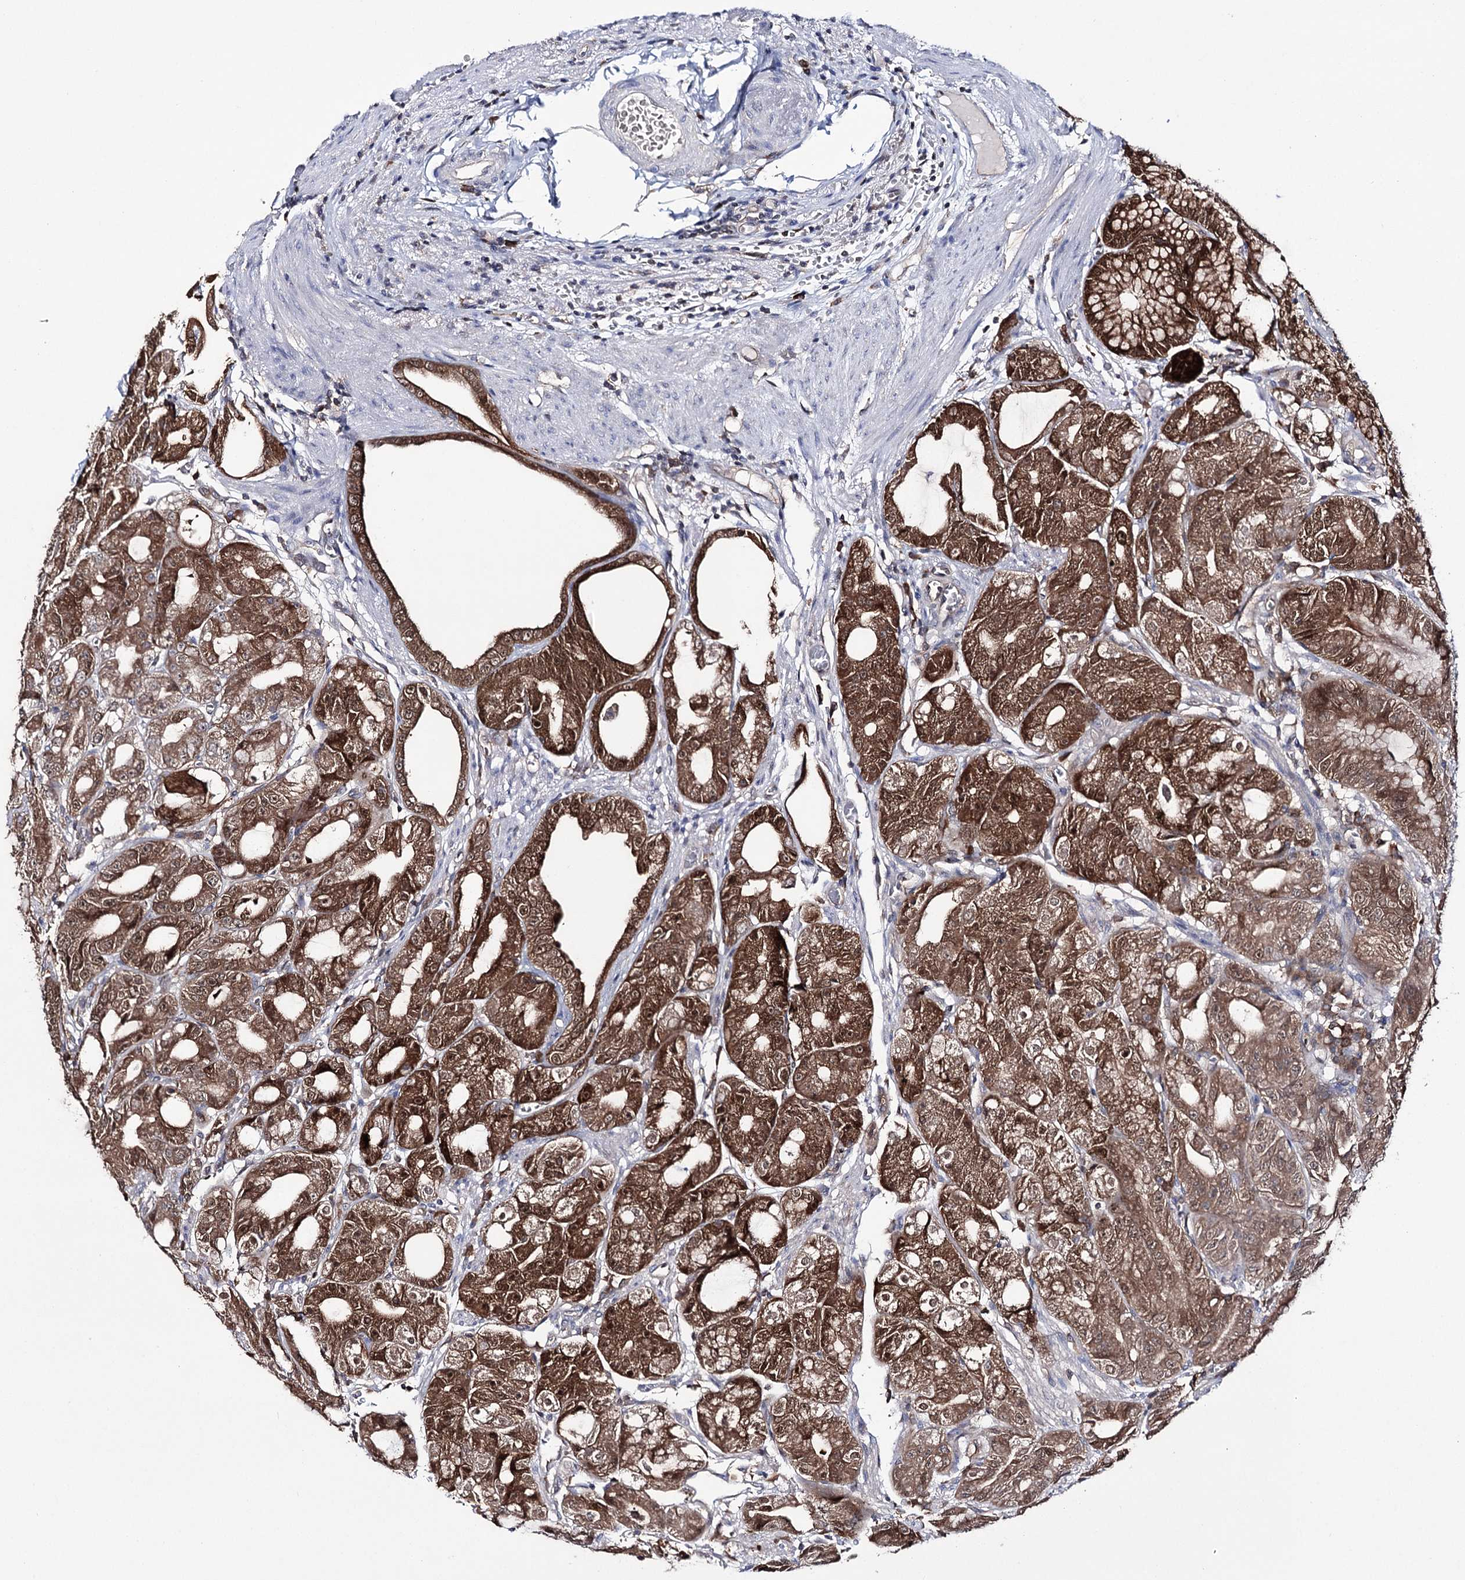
{"staining": {"intensity": "strong", "quantity": ">75%", "location": "cytoplasmic/membranous,nuclear"}, "tissue": "stomach", "cell_type": "Glandular cells", "image_type": "normal", "snomed": [{"axis": "morphology", "description": "Normal tissue, NOS"}, {"axis": "topography", "description": "Stomach, upper"}, {"axis": "topography", "description": "Stomach, lower"}], "caption": "DAB (3,3'-diaminobenzidine) immunohistochemical staining of unremarkable human stomach demonstrates strong cytoplasmic/membranous,nuclear protein expression in about >75% of glandular cells.", "gene": "PTER", "patient": {"sex": "male", "age": 71}}